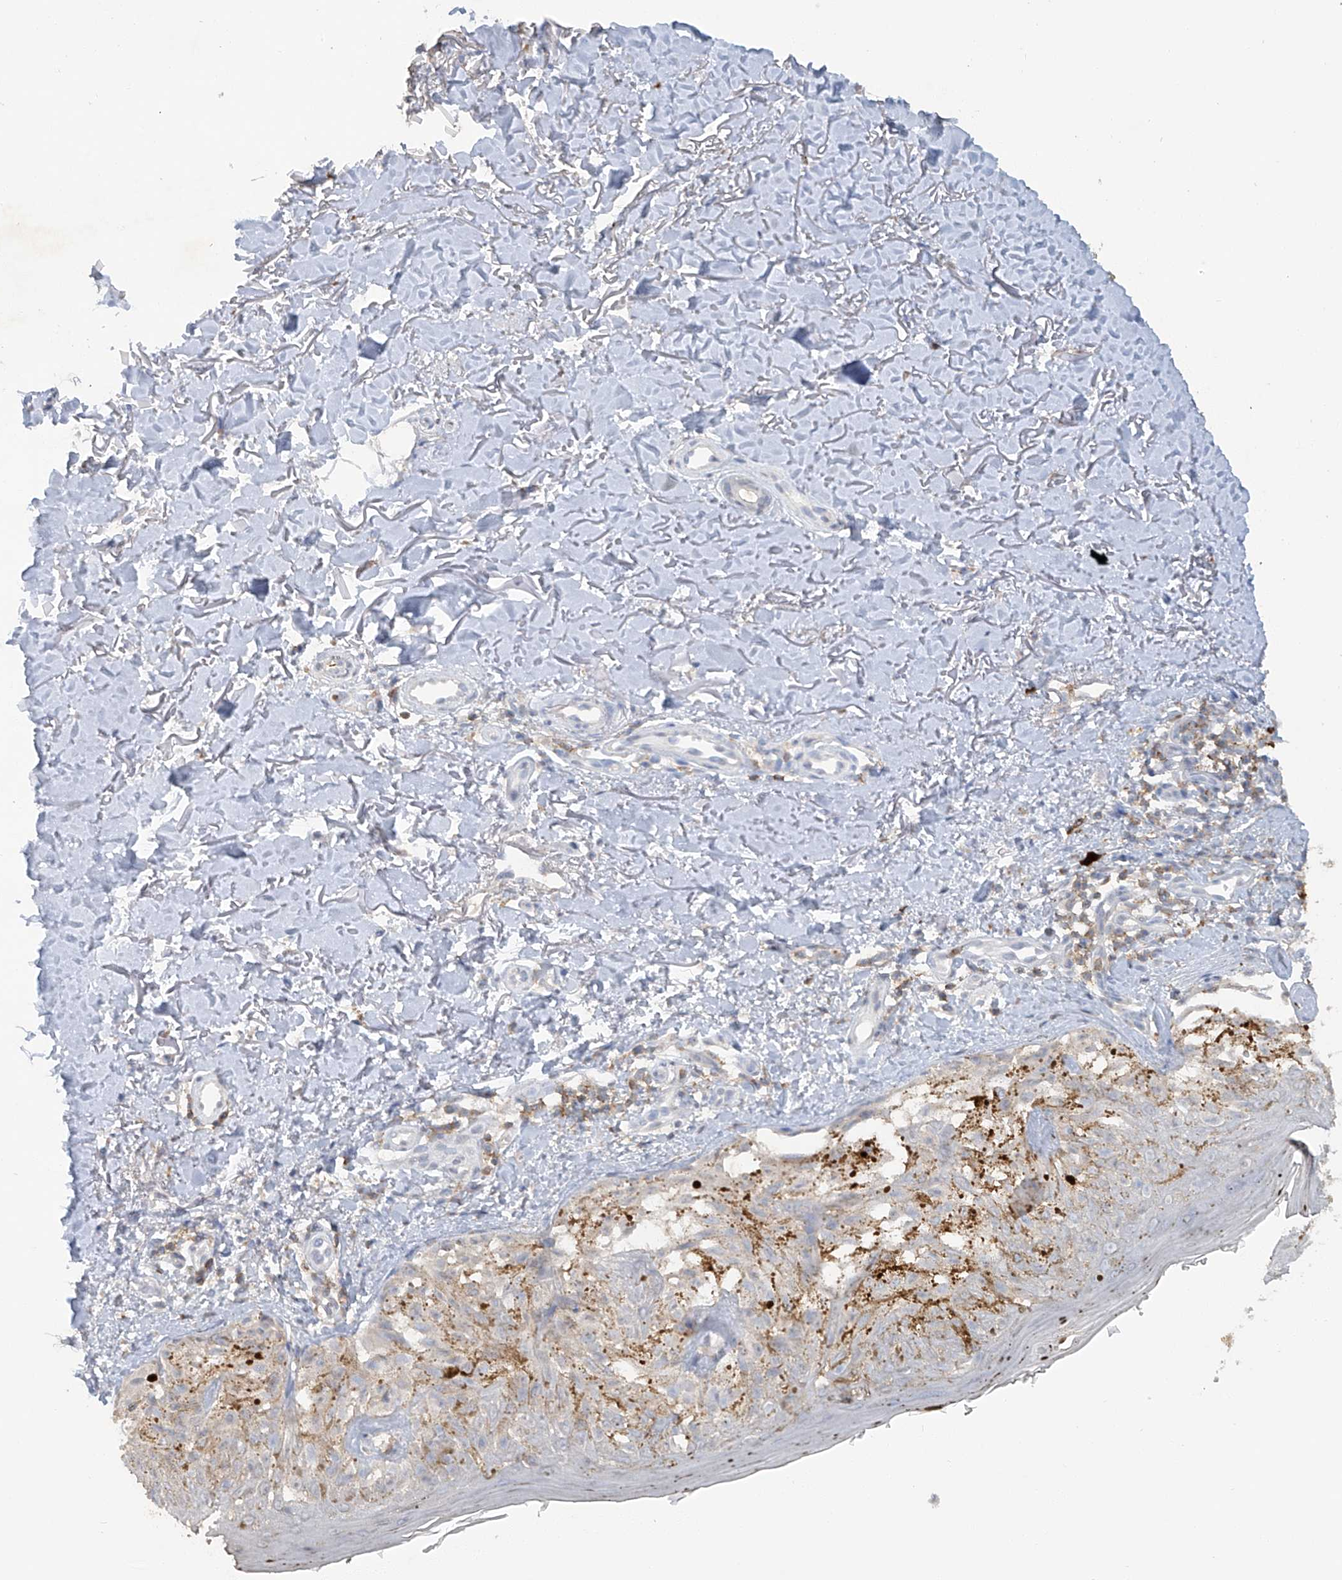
{"staining": {"intensity": "weak", "quantity": "<25%", "location": "cytoplasmic/membranous"}, "tissue": "melanoma", "cell_type": "Tumor cells", "image_type": "cancer", "snomed": [{"axis": "morphology", "description": "Malignant melanoma, NOS"}, {"axis": "topography", "description": "Skin"}], "caption": "Tumor cells are negative for brown protein staining in malignant melanoma. (Brightfield microscopy of DAB immunohistochemistry (IHC) at high magnification).", "gene": "HAS3", "patient": {"sex": "female", "age": 50}}